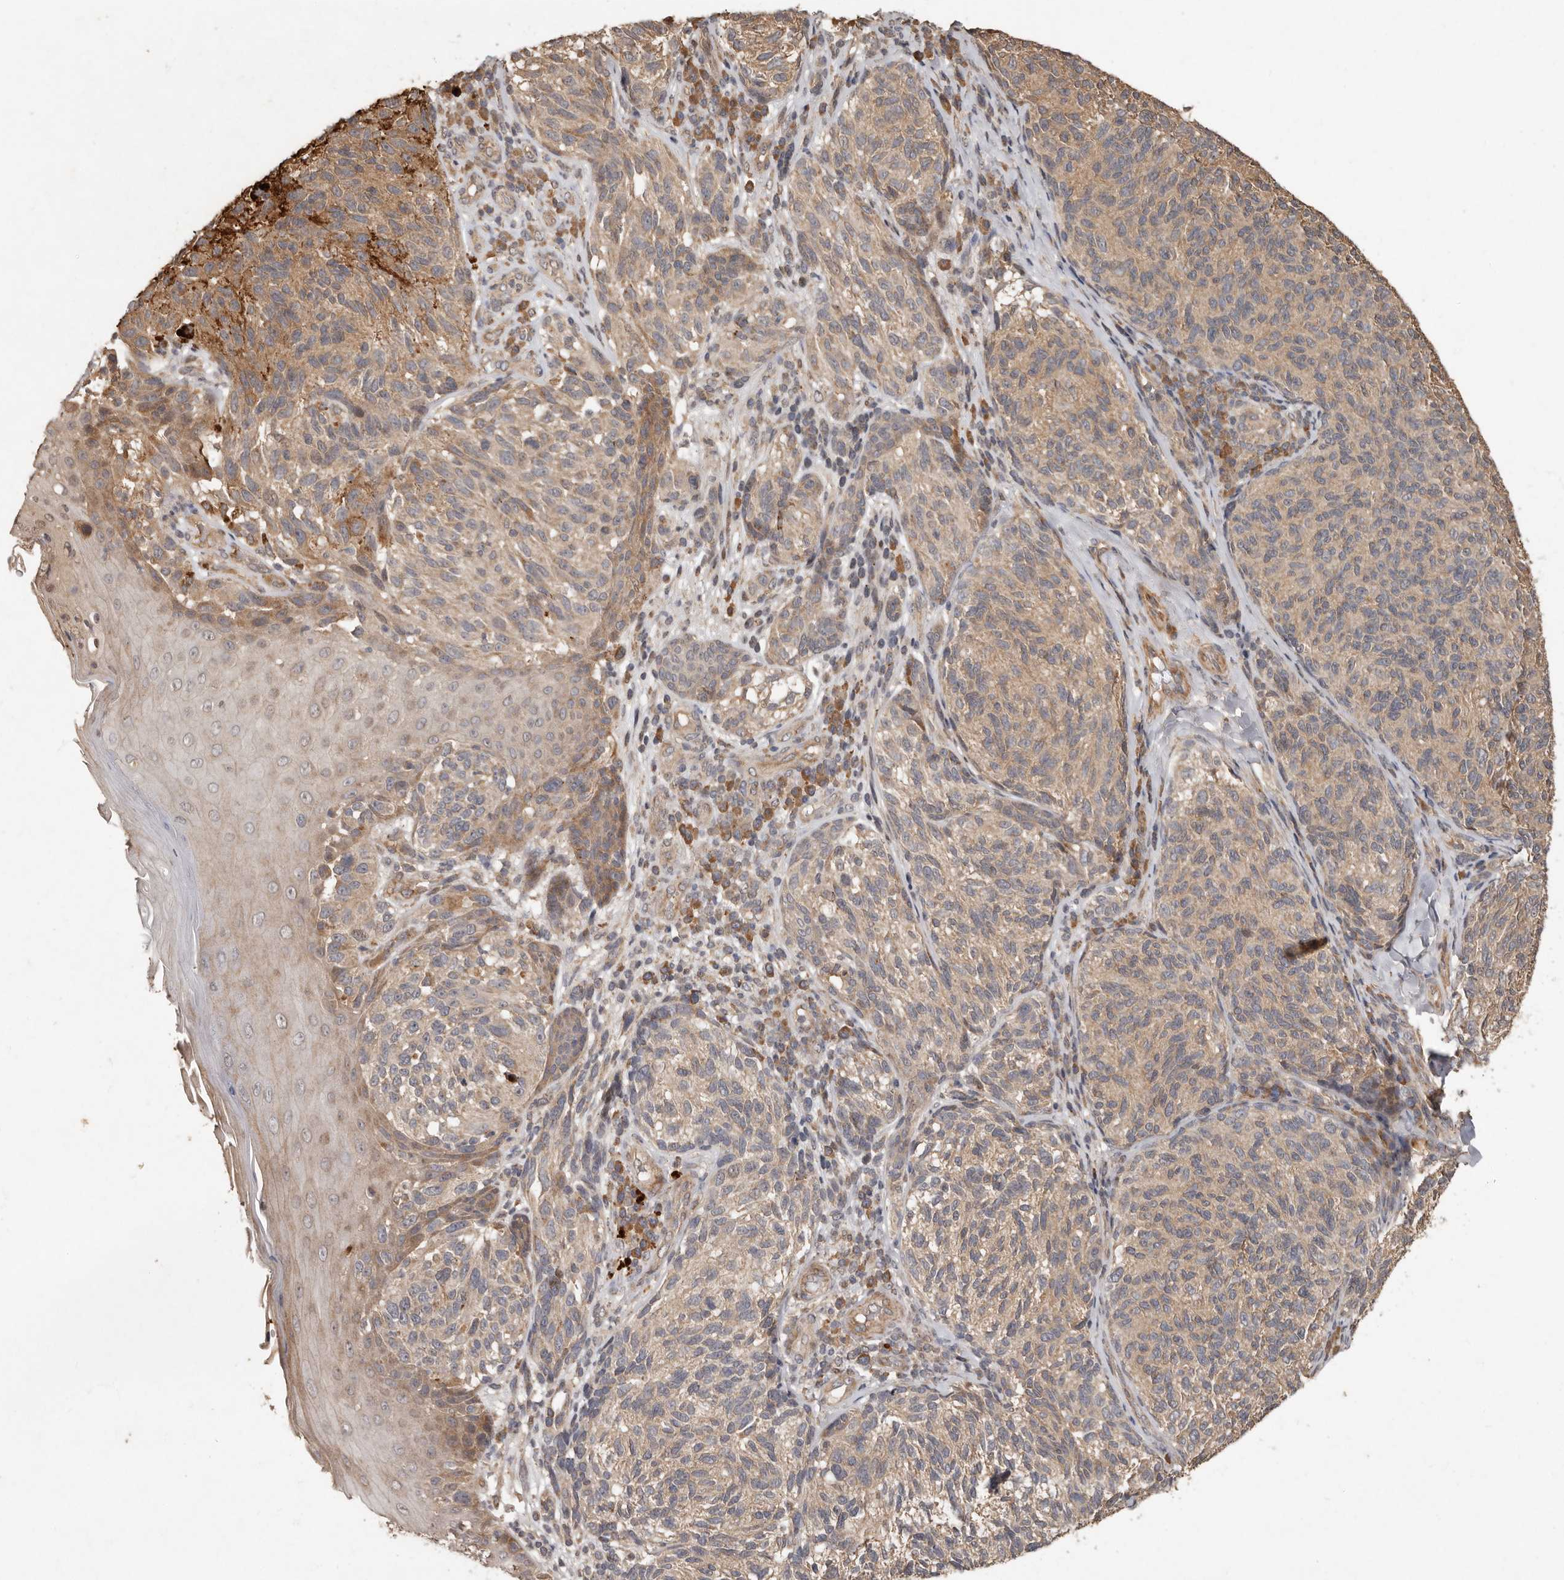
{"staining": {"intensity": "weak", "quantity": ">75%", "location": "cytoplasmic/membranous"}, "tissue": "melanoma", "cell_type": "Tumor cells", "image_type": "cancer", "snomed": [{"axis": "morphology", "description": "Malignant melanoma, NOS"}, {"axis": "topography", "description": "Skin"}], "caption": "The immunohistochemical stain labels weak cytoplasmic/membranous staining in tumor cells of melanoma tissue.", "gene": "KIF26B", "patient": {"sex": "female", "age": 73}}